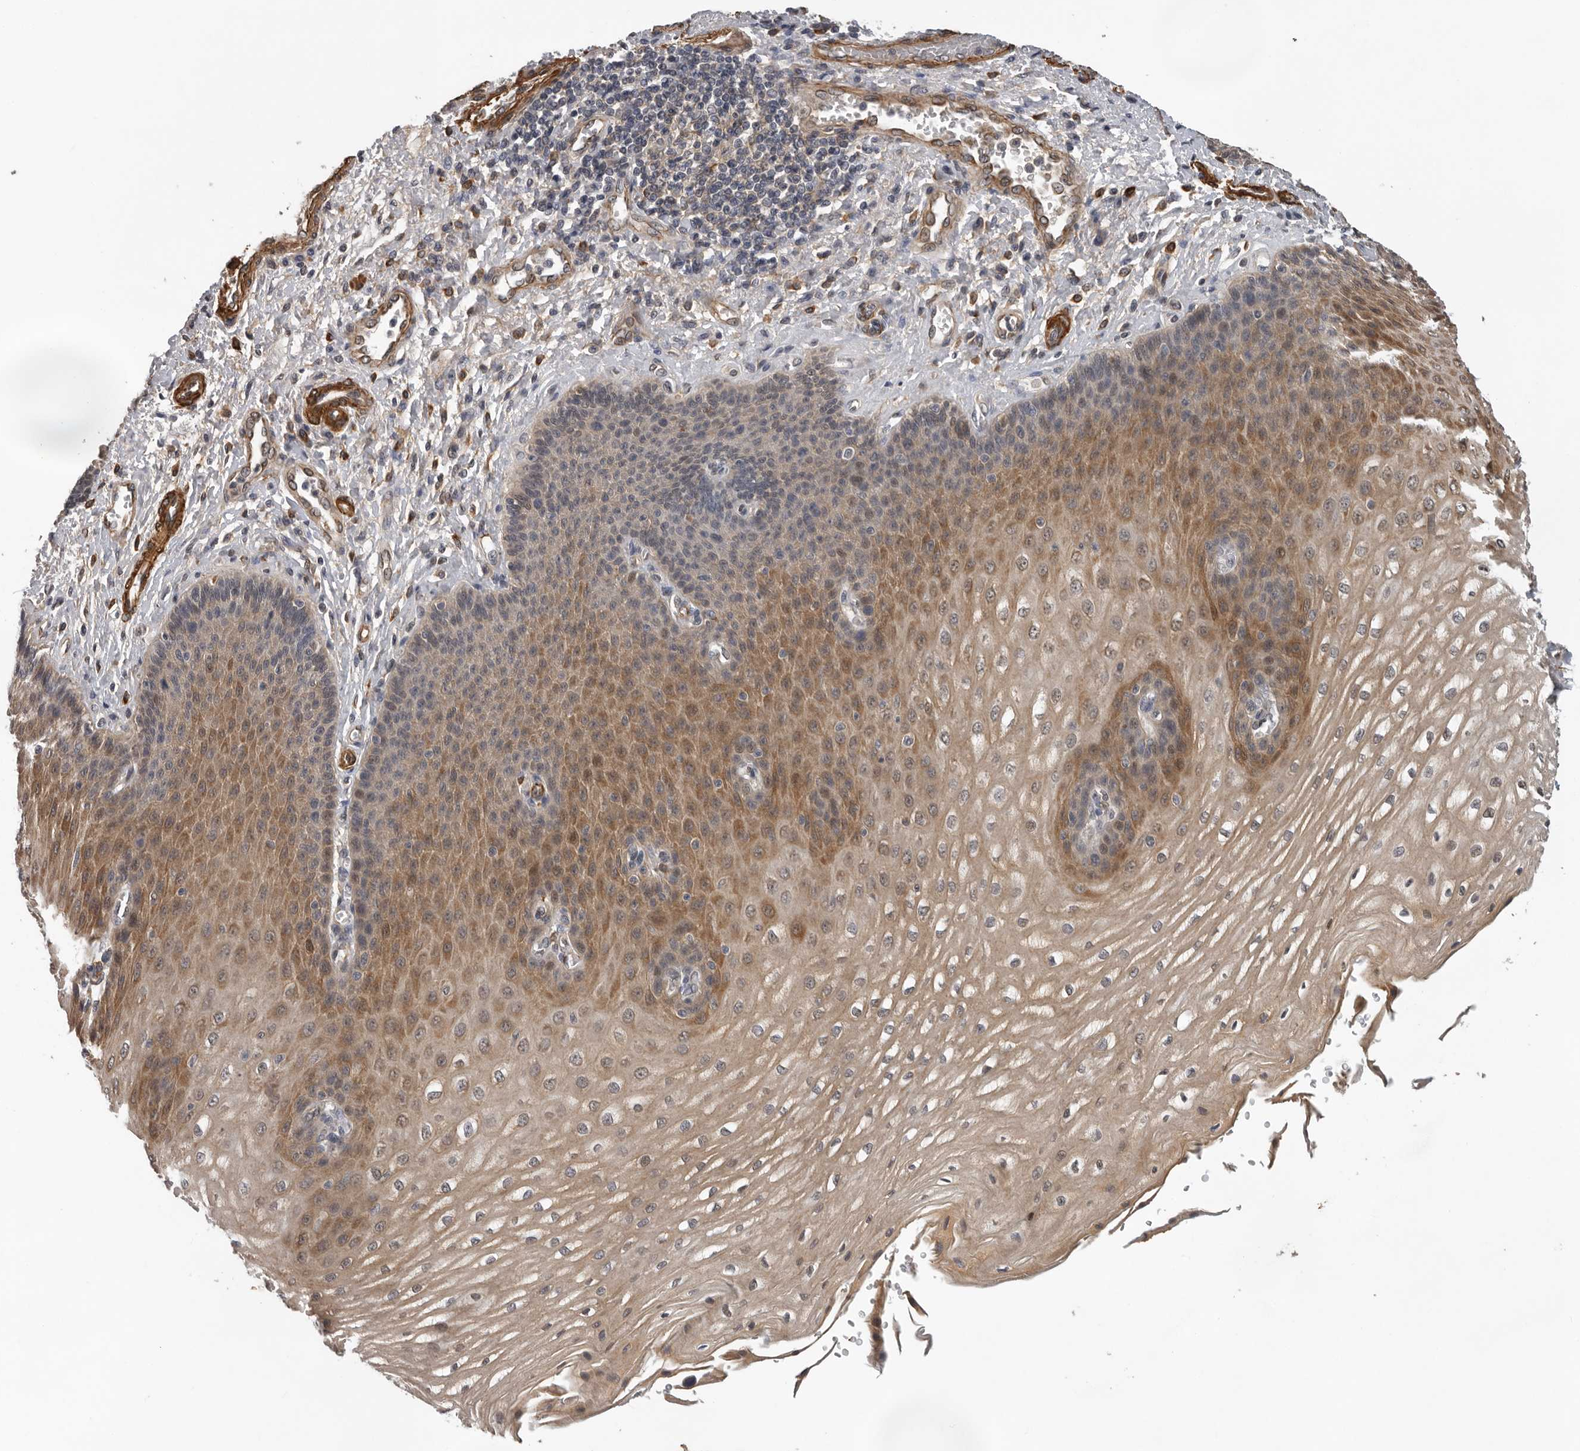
{"staining": {"intensity": "moderate", "quantity": ">75%", "location": "cytoplasmic/membranous"}, "tissue": "esophagus", "cell_type": "Squamous epithelial cells", "image_type": "normal", "snomed": [{"axis": "morphology", "description": "Normal tissue, NOS"}, {"axis": "topography", "description": "Esophagus"}], "caption": "Benign esophagus shows moderate cytoplasmic/membranous positivity in approximately >75% of squamous epithelial cells.", "gene": "RNF157", "patient": {"sex": "male", "age": 54}}